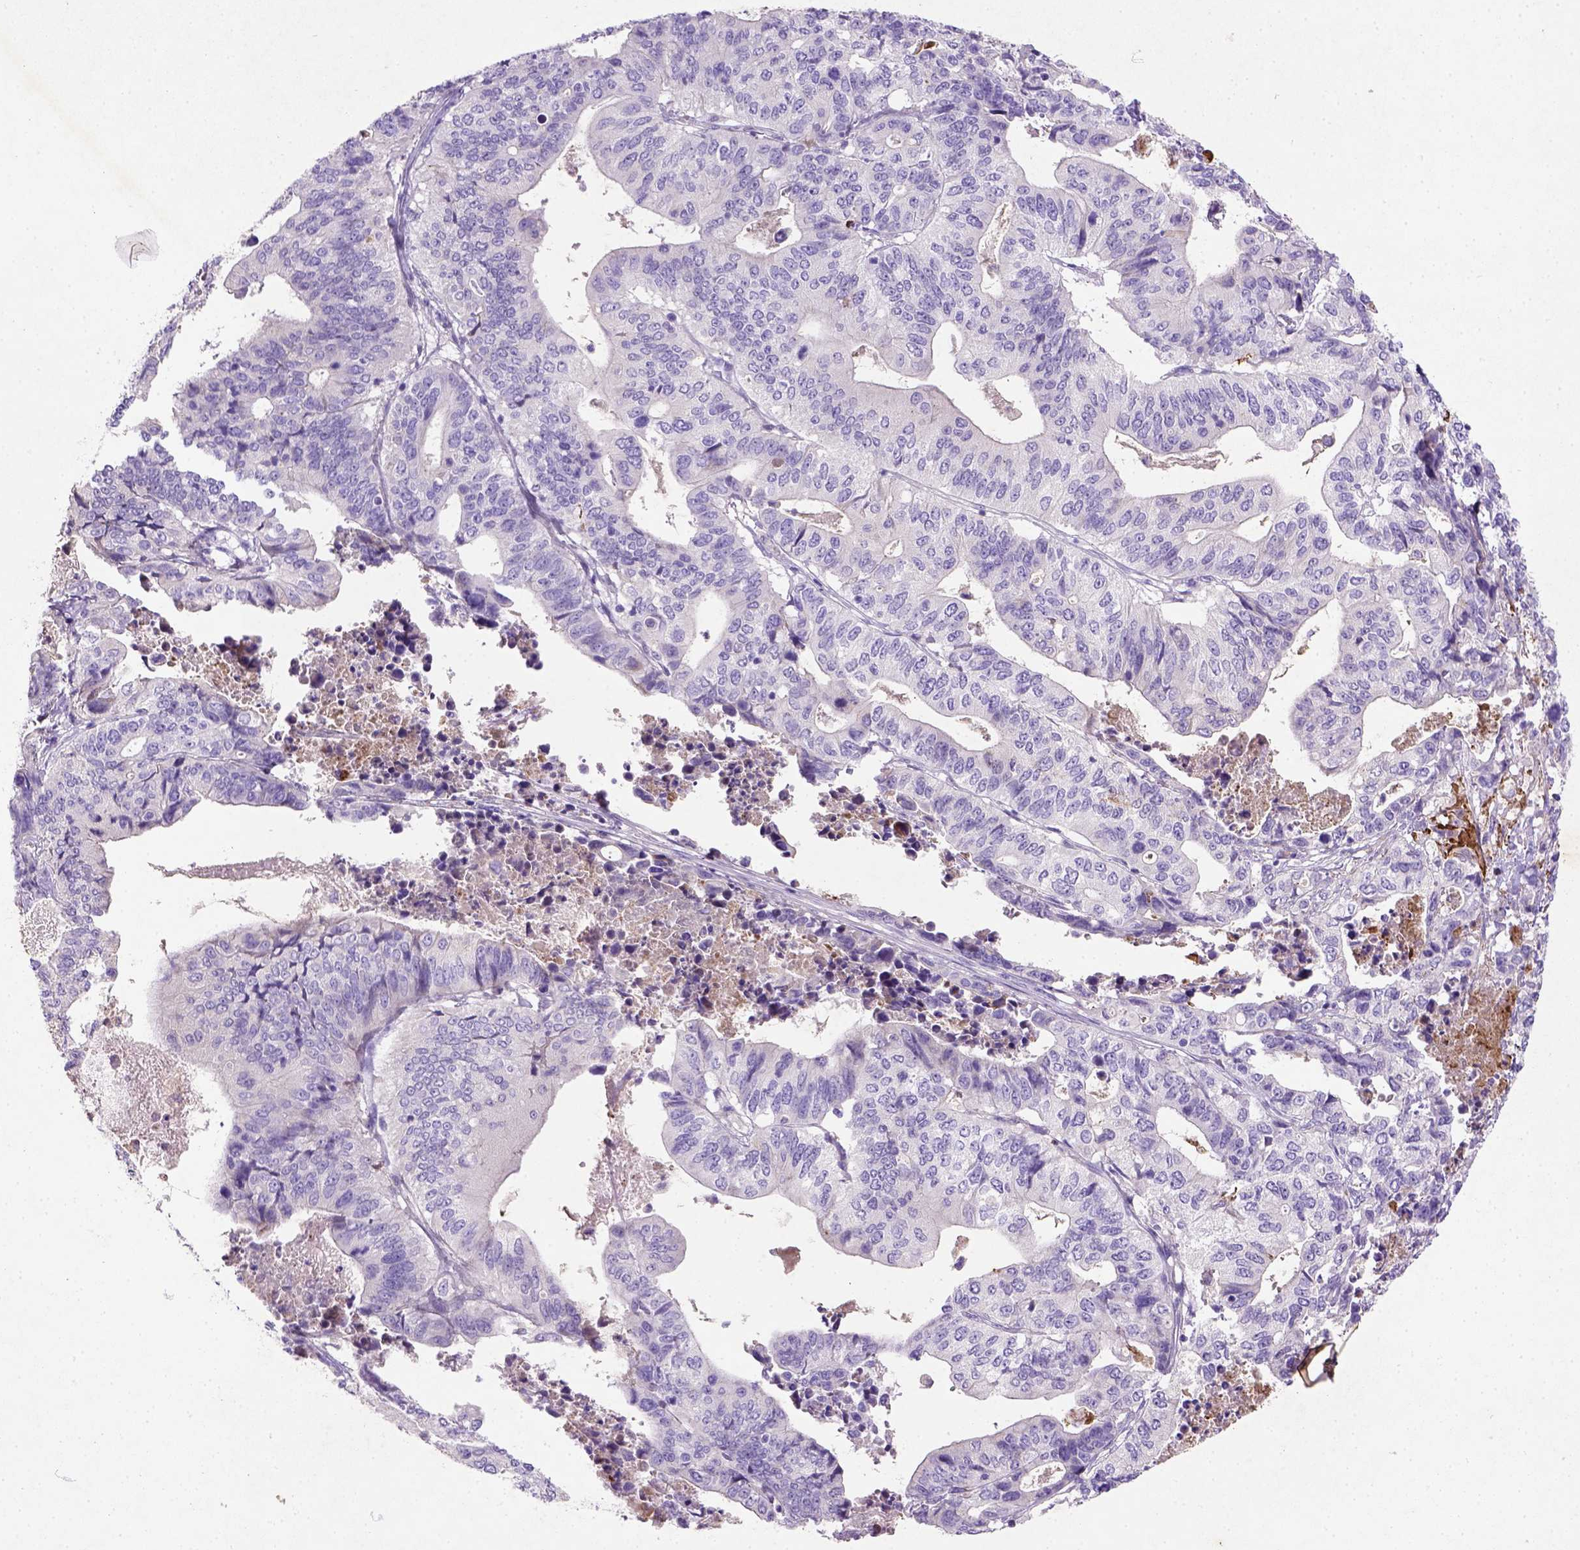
{"staining": {"intensity": "negative", "quantity": "none", "location": "none"}, "tissue": "stomach cancer", "cell_type": "Tumor cells", "image_type": "cancer", "snomed": [{"axis": "morphology", "description": "Adenocarcinoma, NOS"}, {"axis": "topography", "description": "Stomach, upper"}], "caption": "Adenocarcinoma (stomach) stained for a protein using IHC reveals no positivity tumor cells.", "gene": "NUDT2", "patient": {"sex": "female", "age": 67}}